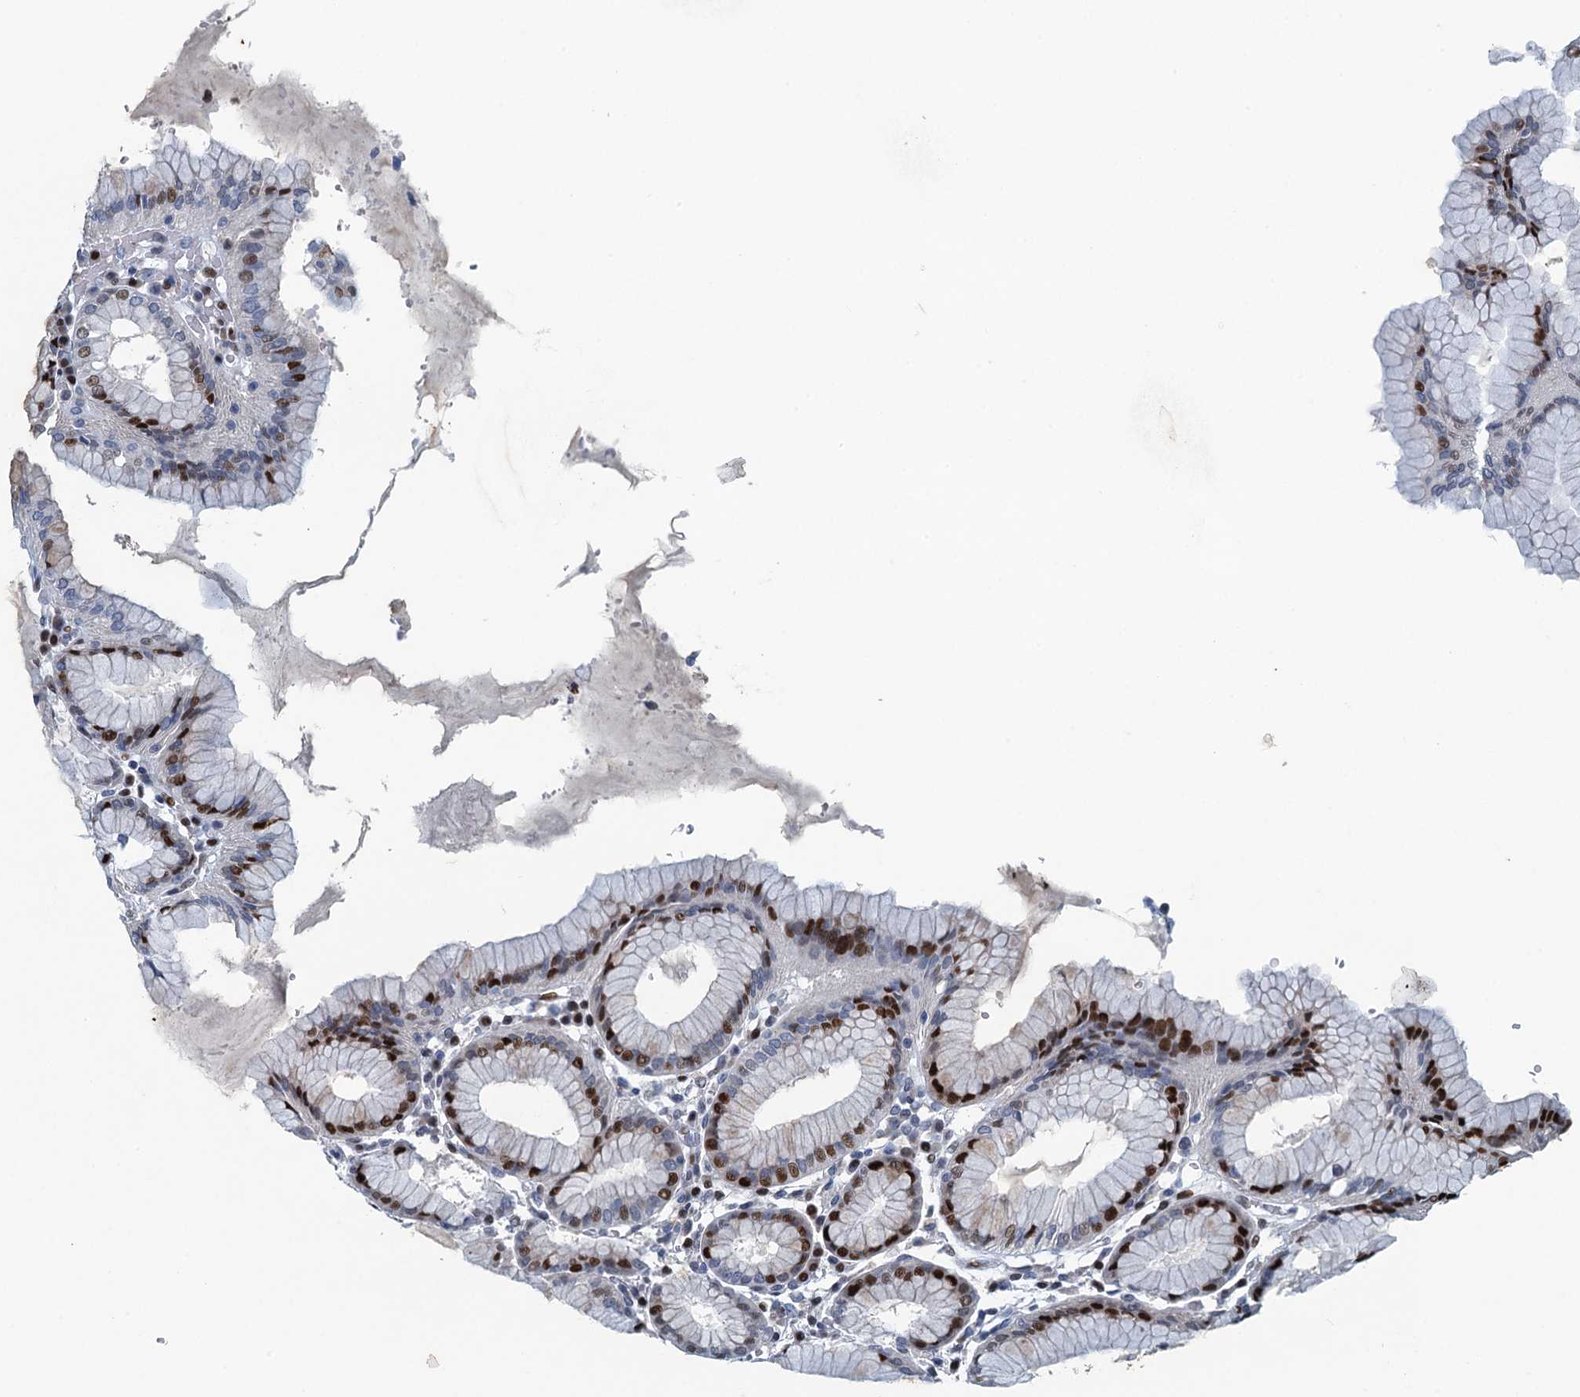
{"staining": {"intensity": "strong", "quantity": "25%-75%", "location": "cytoplasmic/membranous,nuclear"}, "tissue": "stomach", "cell_type": "Glandular cells", "image_type": "normal", "snomed": [{"axis": "morphology", "description": "Normal tissue, NOS"}, {"axis": "topography", "description": "Stomach"}, {"axis": "topography", "description": "Stomach, lower"}], "caption": "This image demonstrates IHC staining of normal human stomach, with high strong cytoplasmic/membranous,nuclear staining in about 25%-75% of glandular cells.", "gene": "ANKRD13D", "patient": {"sex": "female", "age": 56}}